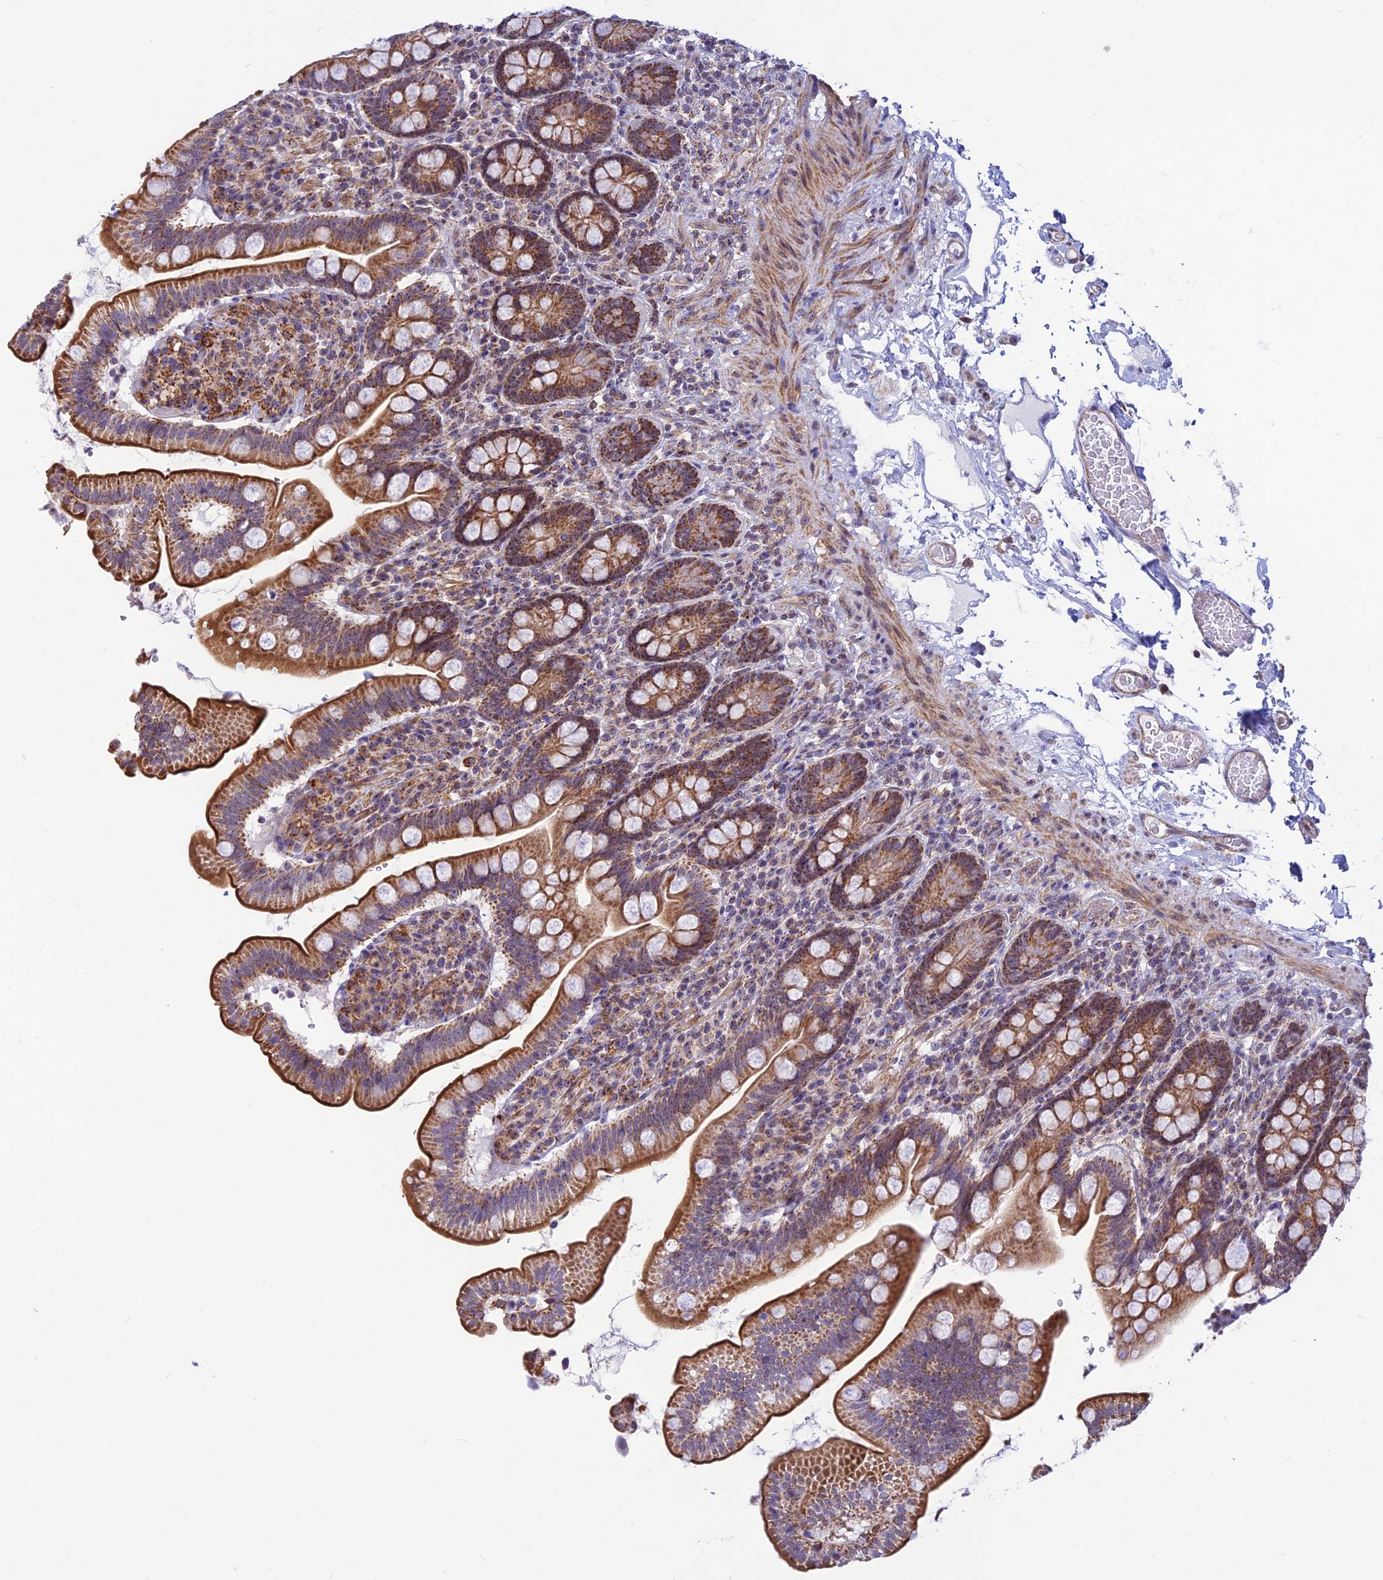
{"staining": {"intensity": "moderate", "quantity": ">75%", "location": "cytoplasmic/membranous,nuclear"}, "tissue": "small intestine", "cell_type": "Glandular cells", "image_type": "normal", "snomed": [{"axis": "morphology", "description": "Normal tissue, NOS"}, {"axis": "topography", "description": "Small intestine"}], "caption": "High-magnification brightfield microscopy of unremarkable small intestine stained with DAB (3,3'-diaminobenzidine) (brown) and counterstained with hematoxylin (blue). glandular cells exhibit moderate cytoplasmic/membranous,nuclear expression is appreciated in approximately>75% of cells.", "gene": "POLR1G", "patient": {"sex": "female", "age": 64}}